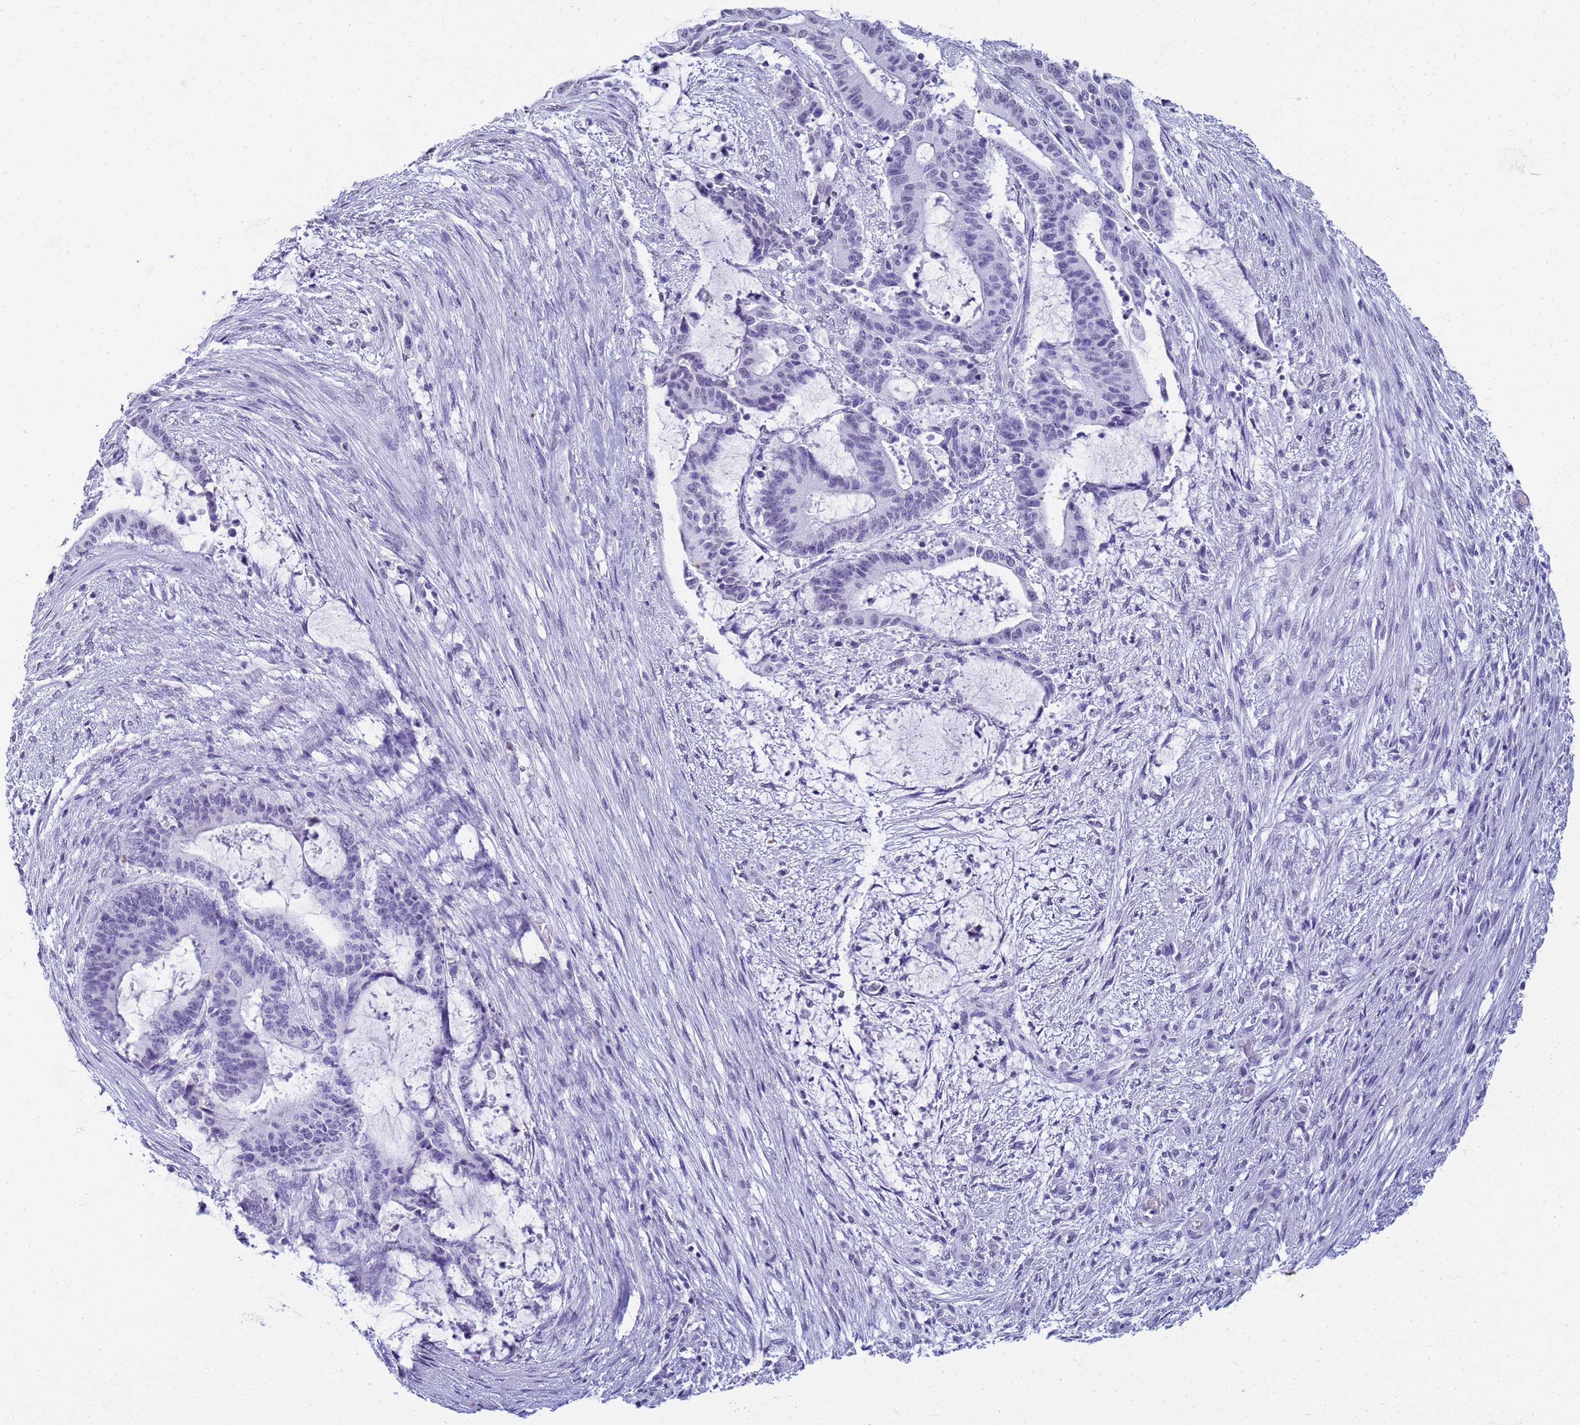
{"staining": {"intensity": "negative", "quantity": "none", "location": "none"}, "tissue": "liver cancer", "cell_type": "Tumor cells", "image_type": "cancer", "snomed": [{"axis": "morphology", "description": "Normal tissue, NOS"}, {"axis": "morphology", "description": "Cholangiocarcinoma"}, {"axis": "topography", "description": "Liver"}, {"axis": "topography", "description": "Peripheral nerve tissue"}], "caption": "Immunohistochemistry (IHC) of human liver cholangiocarcinoma demonstrates no staining in tumor cells.", "gene": "SLC7A9", "patient": {"sex": "female", "age": 73}}